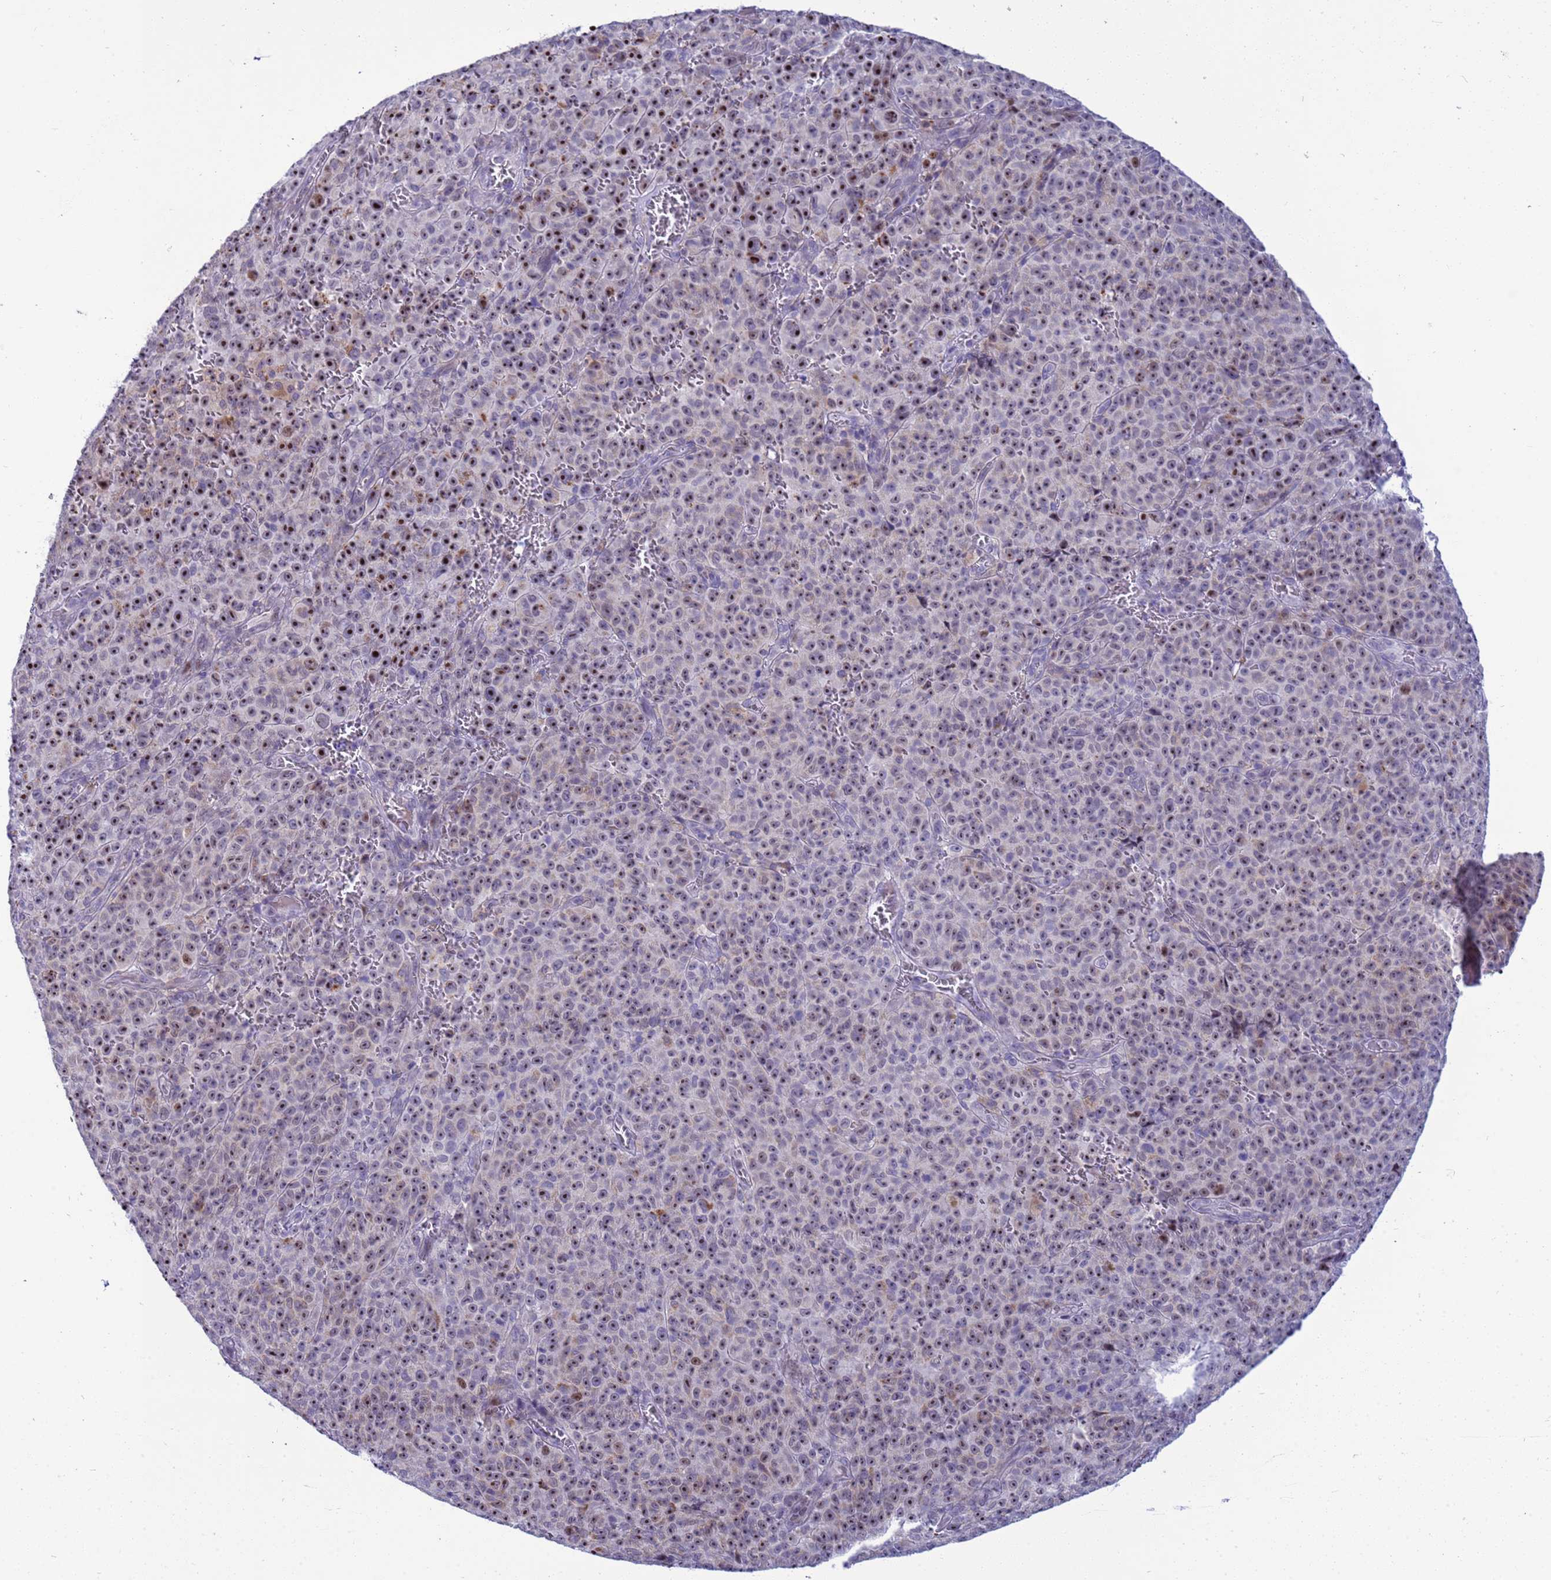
{"staining": {"intensity": "strong", "quantity": ">75%", "location": "nuclear"}, "tissue": "melanoma", "cell_type": "Tumor cells", "image_type": "cancer", "snomed": [{"axis": "morphology", "description": "Malignant melanoma, NOS"}, {"axis": "topography", "description": "Skin"}], "caption": "Tumor cells demonstrate high levels of strong nuclear positivity in about >75% of cells in human malignant melanoma. The staining is performed using DAB (3,3'-diaminobenzidine) brown chromogen to label protein expression. The nuclei are counter-stained blue using hematoxylin.", "gene": "LRATD1", "patient": {"sex": "female", "age": 82}}